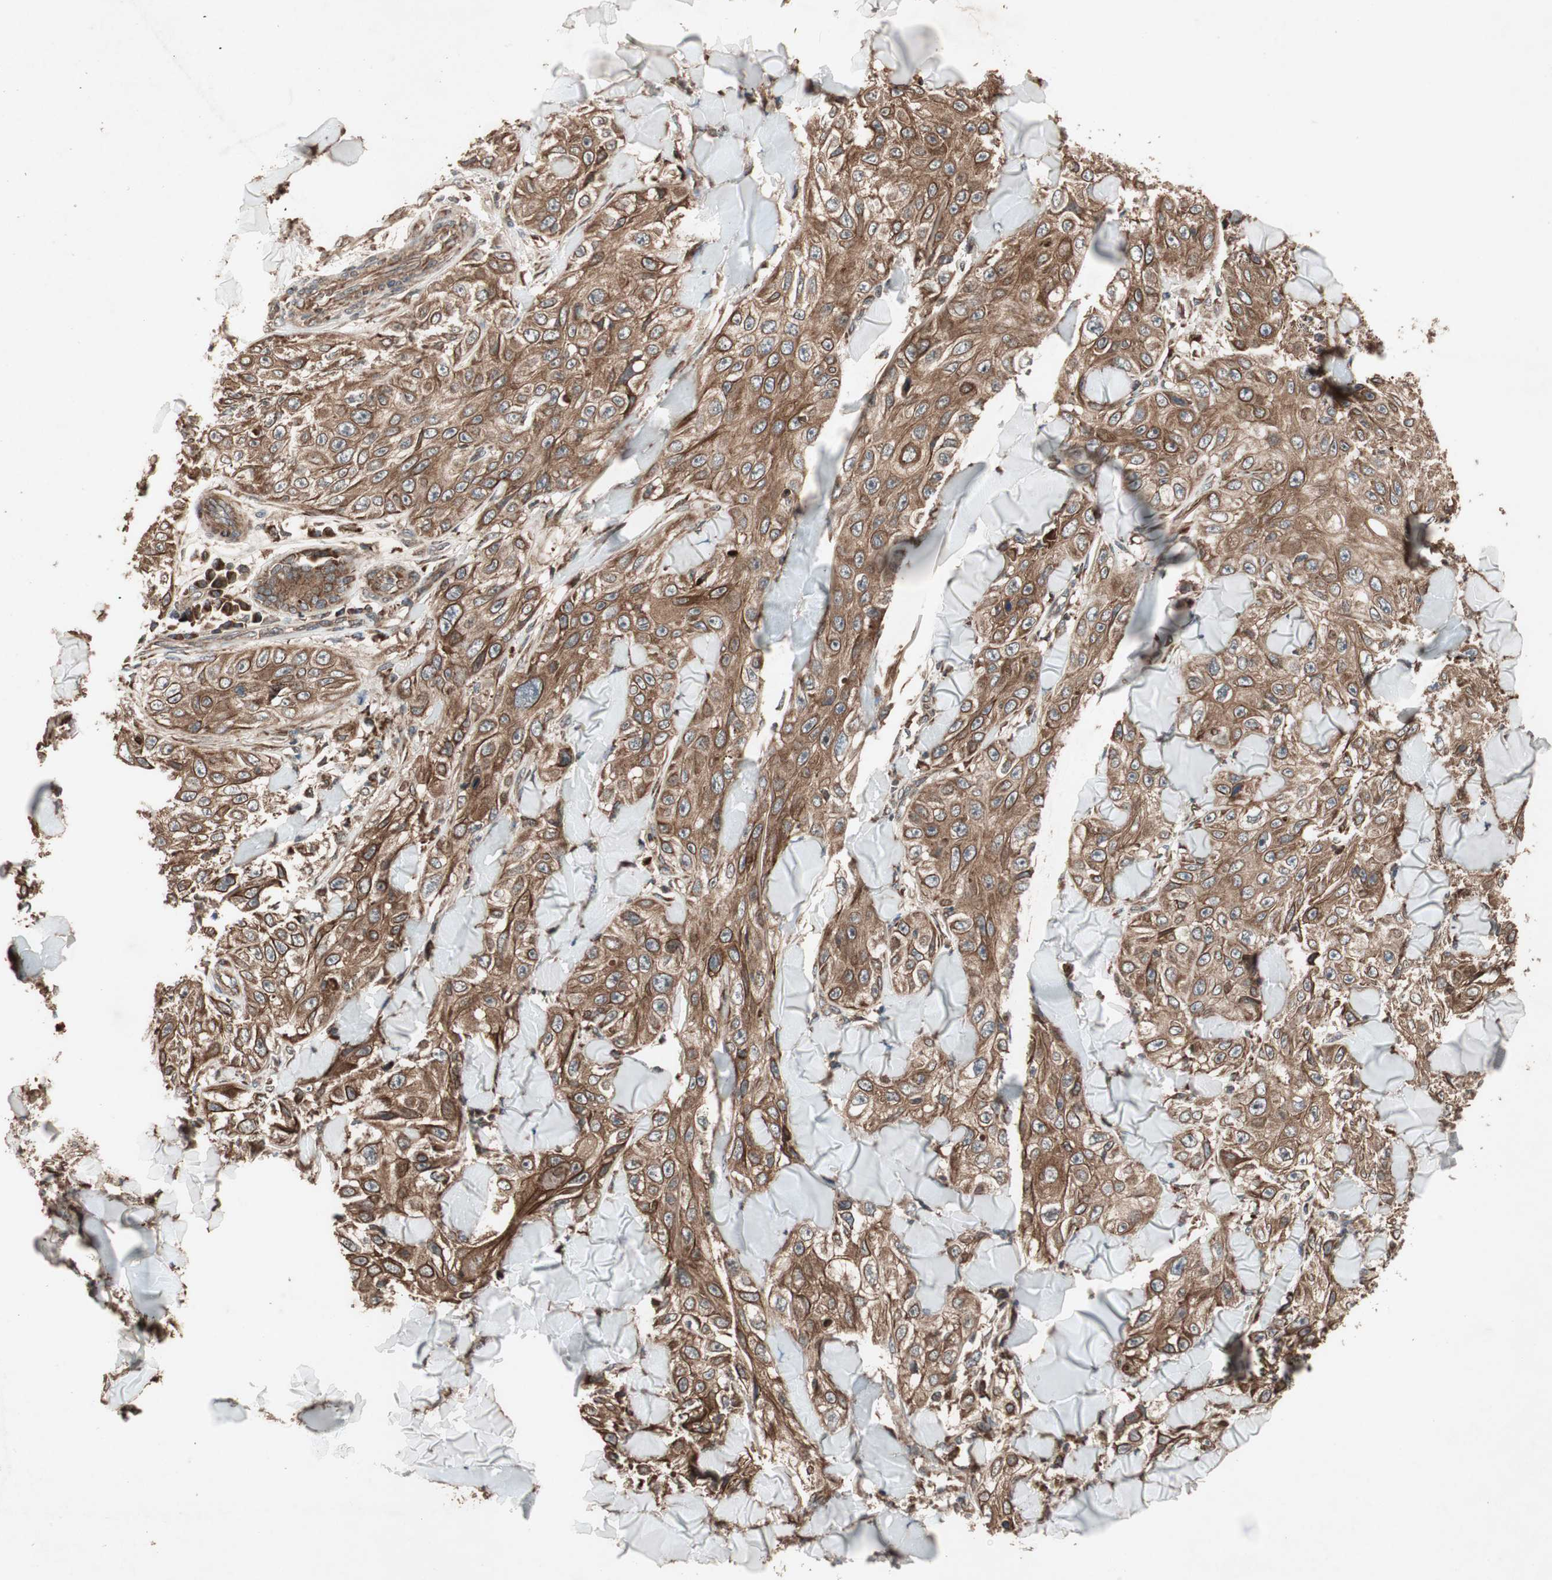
{"staining": {"intensity": "moderate", "quantity": ">75%", "location": "cytoplasmic/membranous"}, "tissue": "skin cancer", "cell_type": "Tumor cells", "image_type": "cancer", "snomed": [{"axis": "morphology", "description": "Squamous cell carcinoma, NOS"}, {"axis": "topography", "description": "Skin"}], "caption": "Immunohistochemical staining of human squamous cell carcinoma (skin) demonstrates medium levels of moderate cytoplasmic/membranous protein positivity in about >75% of tumor cells.", "gene": "RAB1A", "patient": {"sex": "male", "age": 86}}